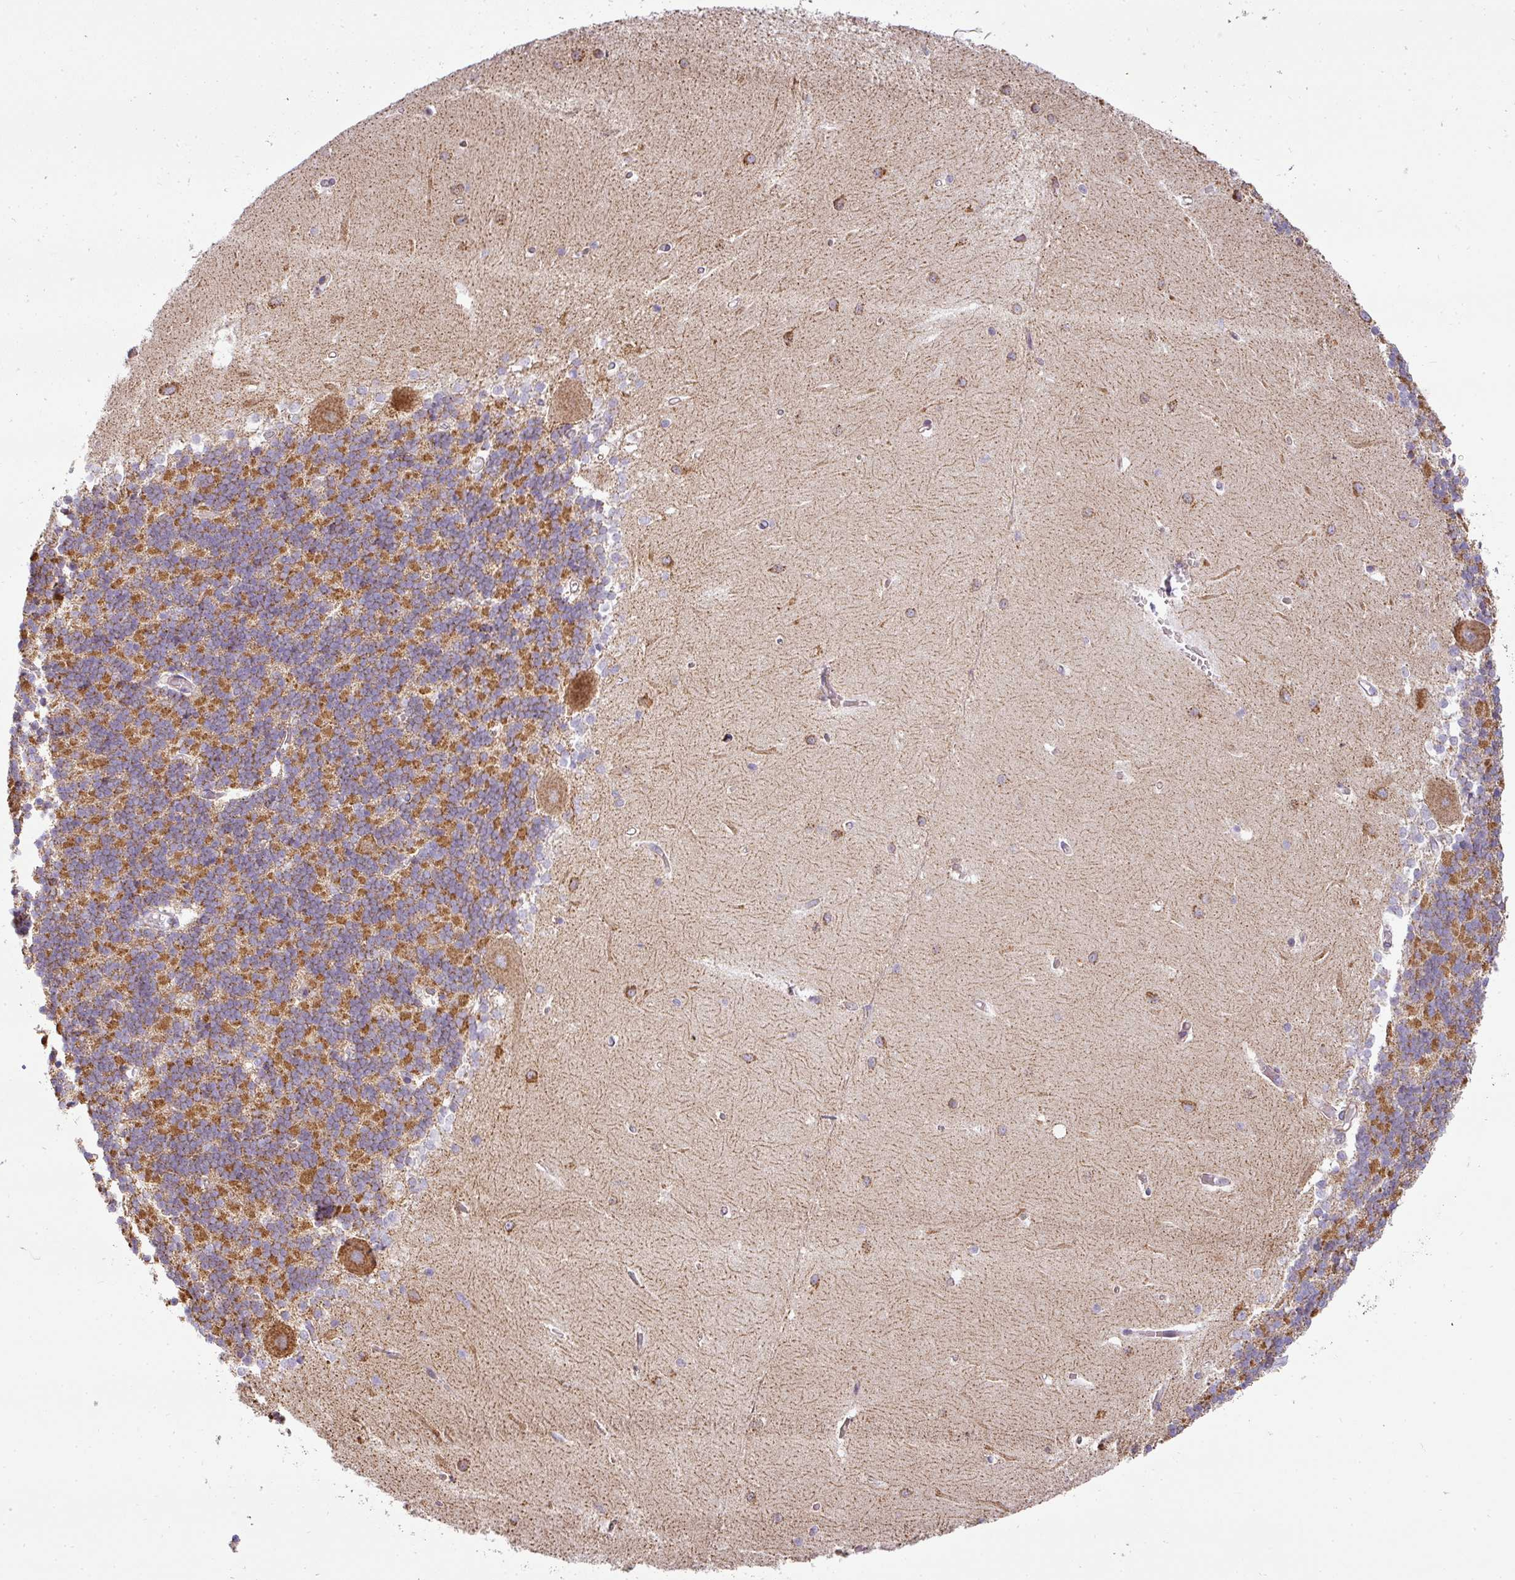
{"staining": {"intensity": "moderate", "quantity": ">75%", "location": "cytoplasmic/membranous"}, "tissue": "cerebellum", "cell_type": "Cells in granular layer", "image_type": "normal", "snomed": [{"axis": "morphology", "description": "Normal tissue, NOS"}, {"axis": "topography", "description": "Cerebellum"}], "caption": "IHC micrograph of benign human cerebellum stained for a protein (brown), which reveals medium levels of moderate cytoplasmic/membranous staining in approximately >75% of cells in granular layer.", "gene": "ZNF211", "patient": {"sex": "male", "age": 37}}